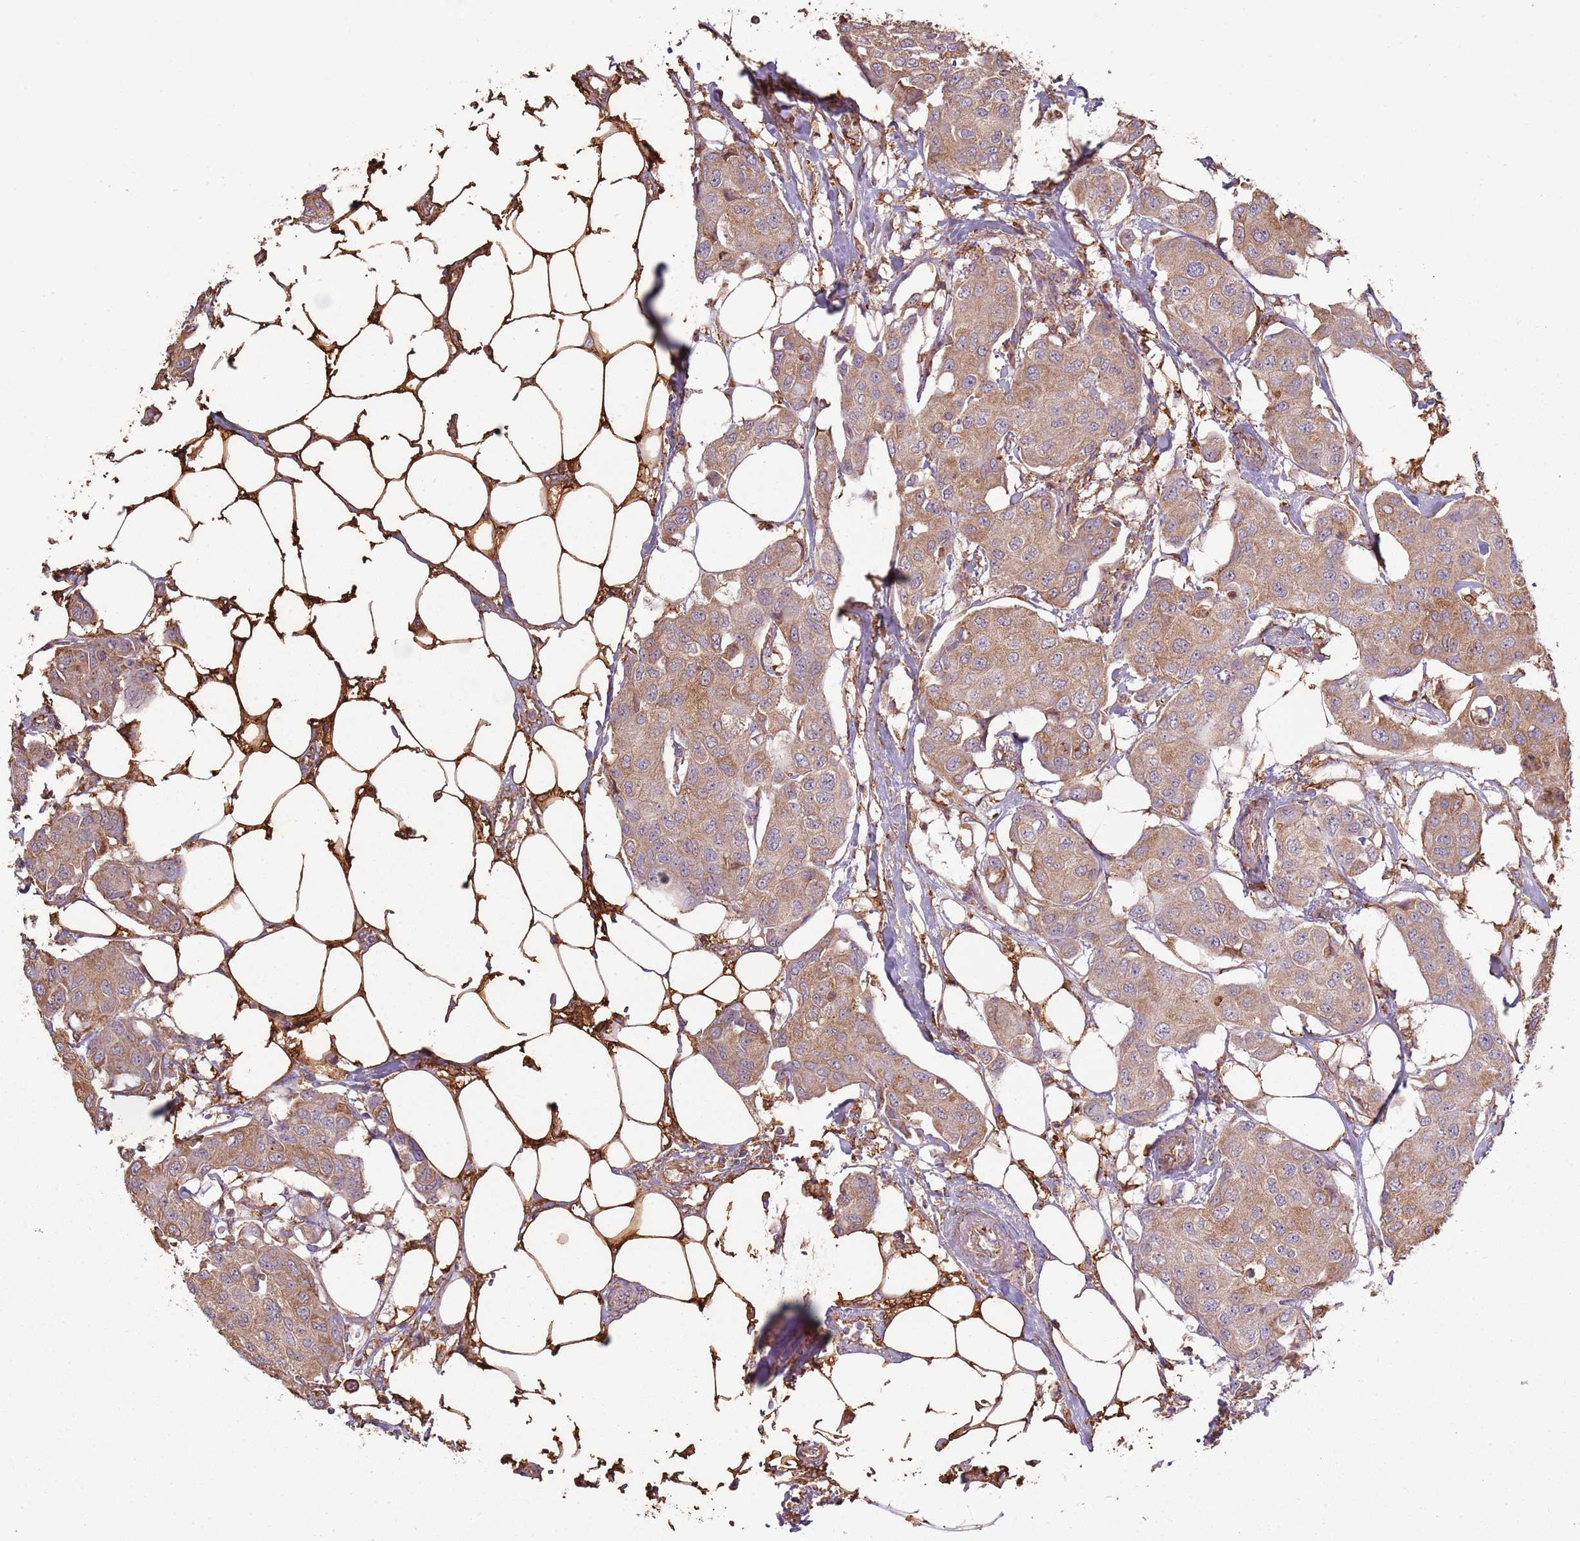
{"staining": {"intensity": "moderate", "quantity": ">75%", "location": "cytoplasmic/membranous"}, "tissue": "breast cancer", "cell_type": "Tumor cells", "image_type": "cancer", "snomed": [{"axis": "morphology", "description": "Duct carcinoma"}, {"axis": "topography", "description": "Breast"}, {"axis": "topography", "description": "Lymph node"}], "caption": "A brown stain labels moderate cytoplasmic/membranous expression of a protein in human breast cancer (intraductal carcinoma) tumor cells.", "gene": "ATOSB", "patient": {"sex": "female", "age": 80}}